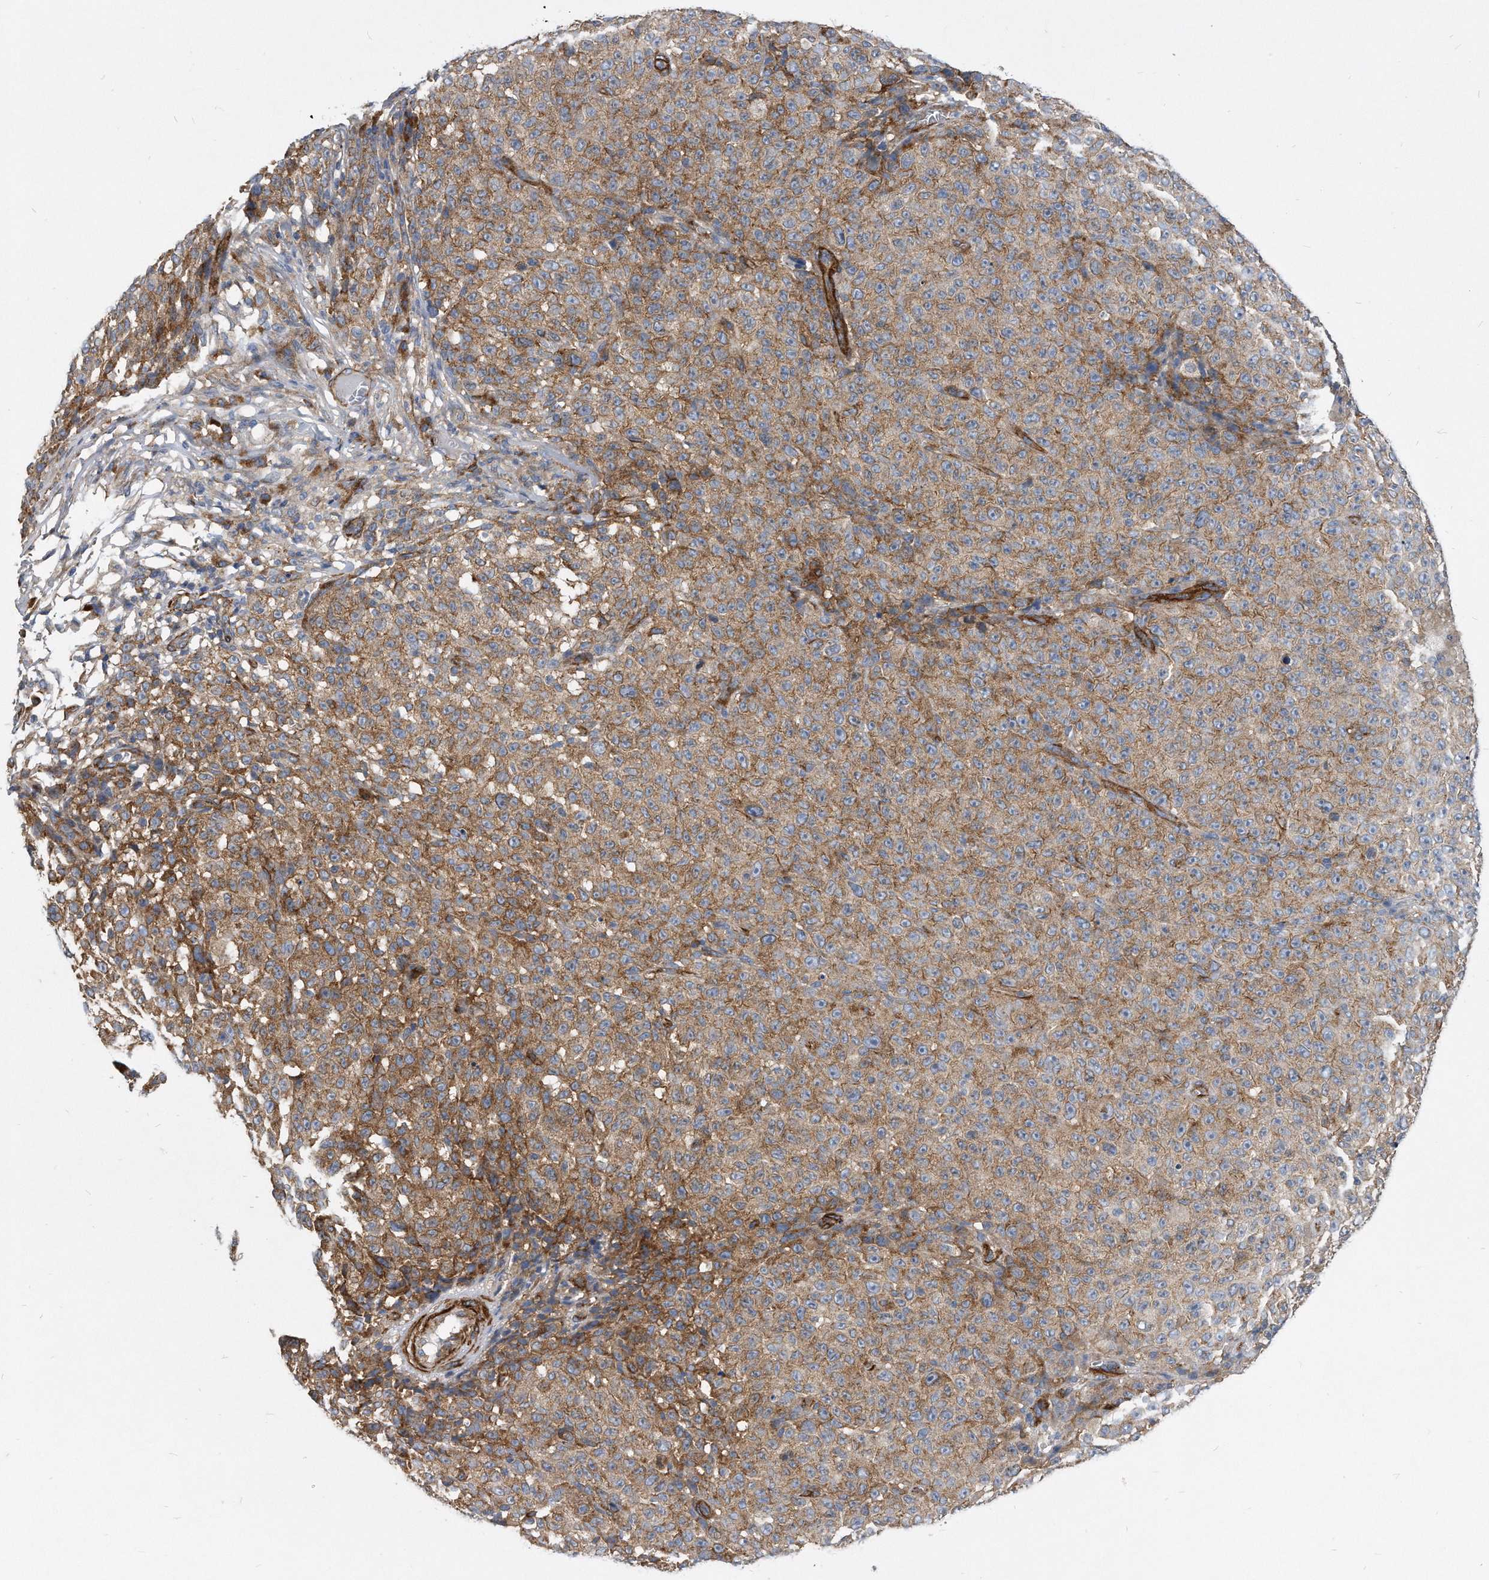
{"staining": {"intensity": "moderate", "quantity": ">75%", "location": "cytoplasmic/membranous"}, "tissue": "melanoma", "cell_type": "Tumor cells", "image_type": "cancer", "snomed": [{"axis": "morphology", "description": "Malignant melanoma, NOS"}, {"axis": "topography", "description": "Skin"}], "caption": "Immunohistochemical staining of malignant melanoma shows moderate cytoplasmic/membranous protein expression in approximately >75% of tumor cells.", "gene": "EIF2B4", "patient": {"sex": "female", "age": 82}}